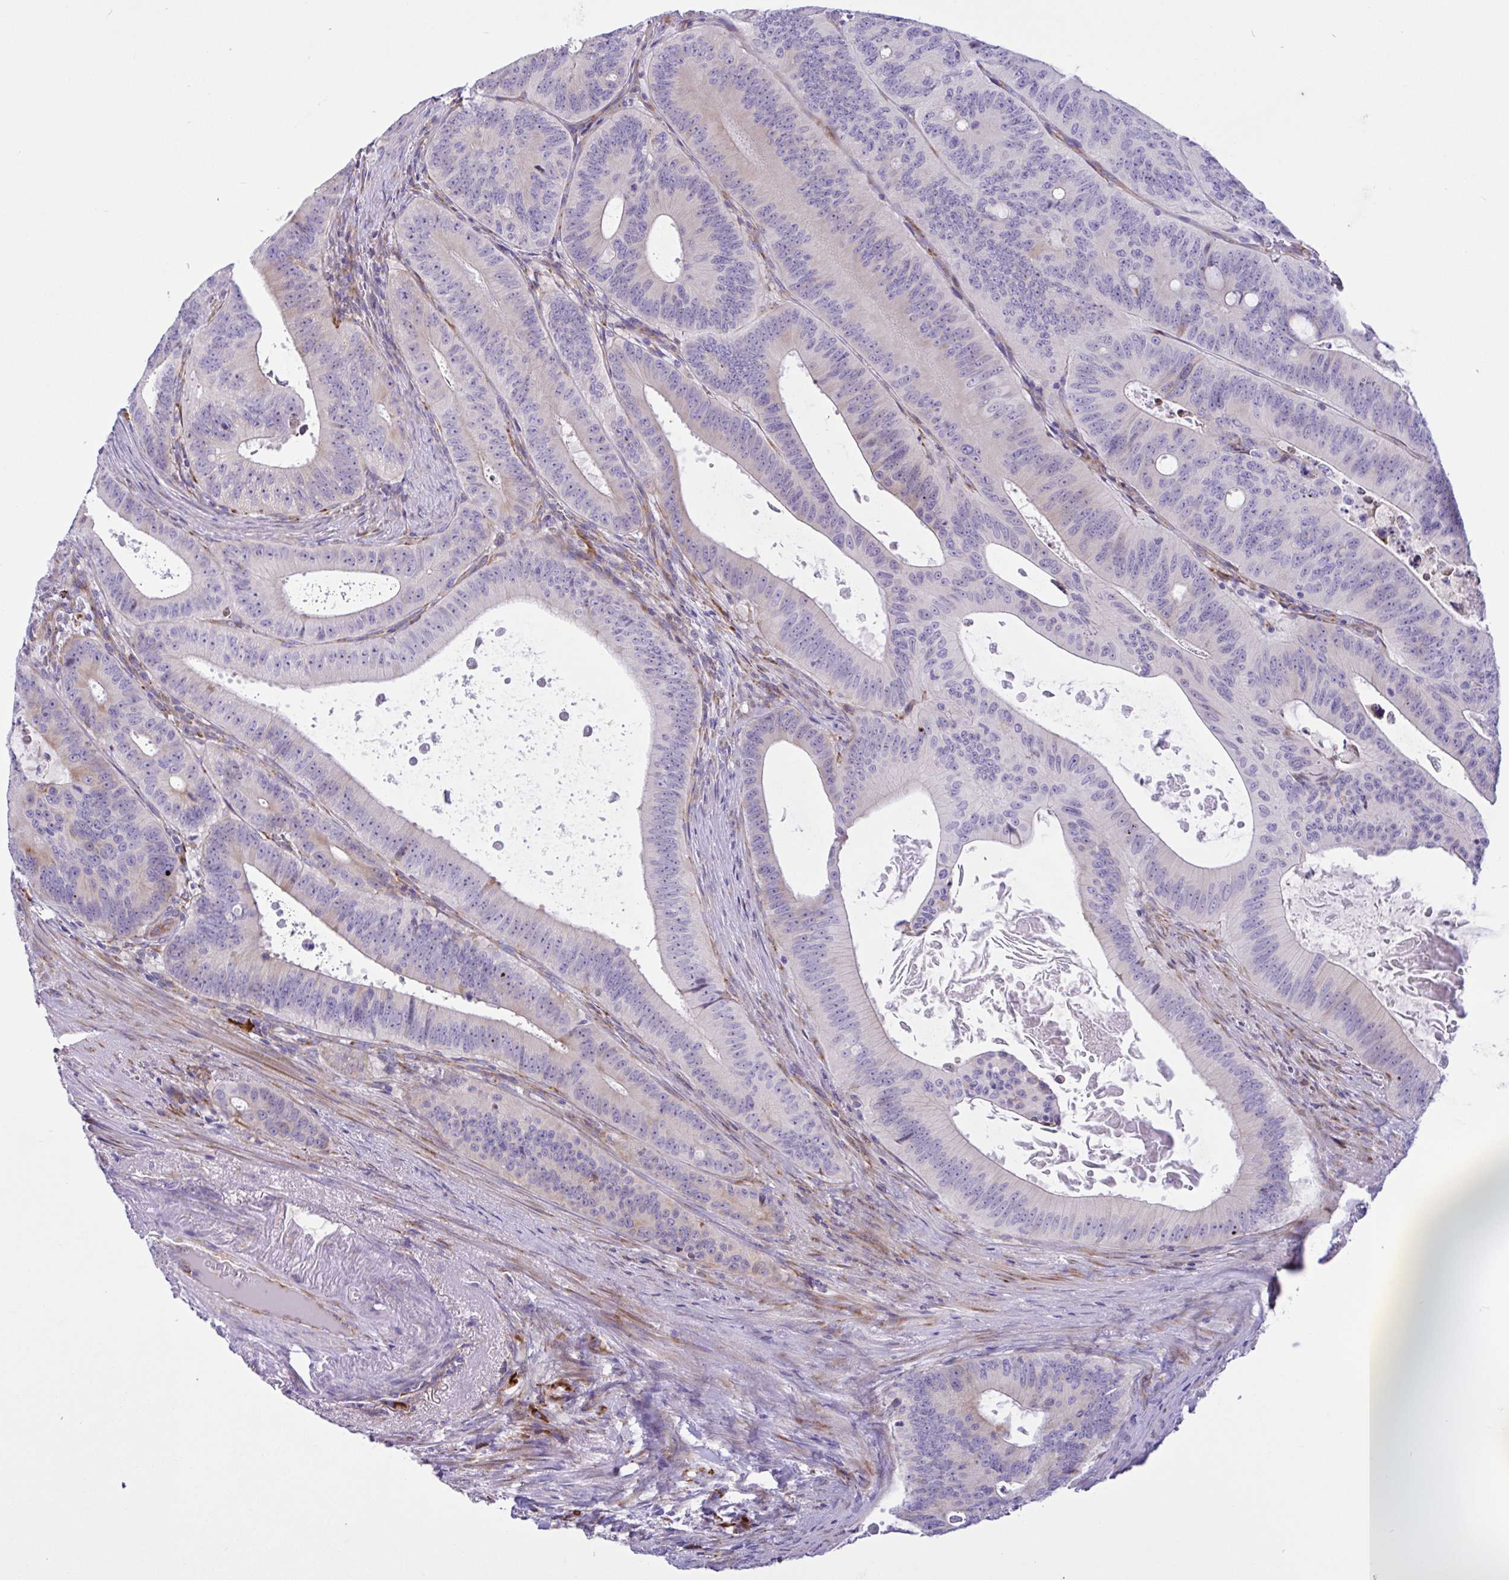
{"staining": {"intensity": "weak", "quantity": "<25%", "location": "cytoplasmic/membranous"}, "tissue": "colorectal cancer", "cell_type": "Tumor cells", "image_type": "cancer", "snomed": [{"axis": "morphology", "description": "Adenocarcinoma, NOS"}, {"axis": "topography", "description": "Colon"}], "caption": "Tumor cells show no significant protein expression in colorectal adenocarcinoma.", "gene": "DSC3", "patient": {"sex": "male", "age": 62}}